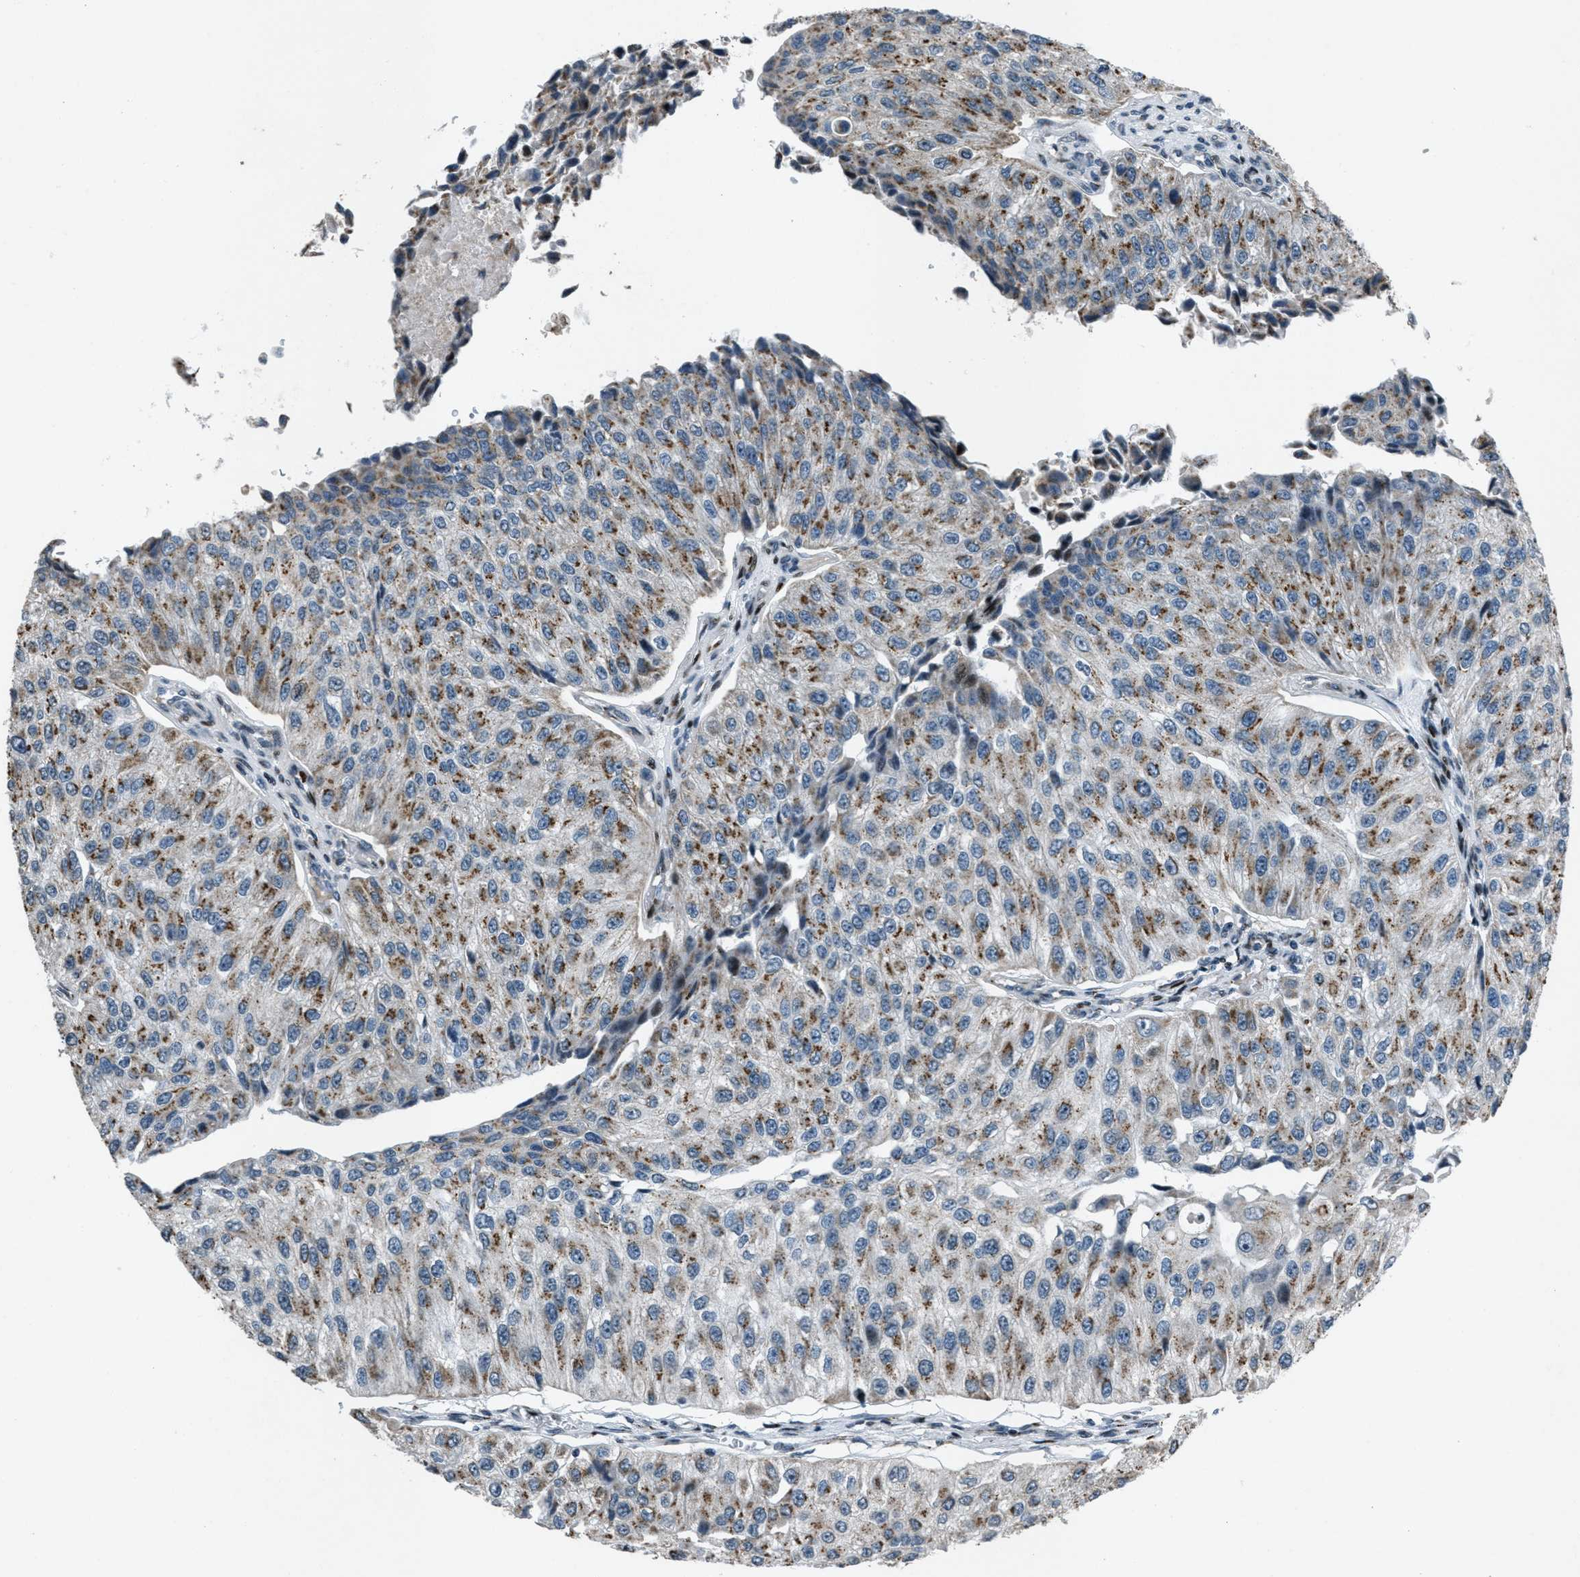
{"staining": {"intensity": "moderate", "quantity": "25%-75%", "location": "cytoplasmic/membranous"}, "tissue": "urothelial cancer", "cell_type": "Tumor cells", "image_type": "cancer", "snomed": [{"axis": "morphology", "description": "Urothelial carcinoma, High grade"}, {"axis": "topography", "description": "Kidney"}, {"axis": "topography", "description": "Urinary bladder"}], "caption": "About 25%-75% of tumor cells in human urothelial cancer show moderate cytoplasmic/membranous protein expression as visualized by brown immunohistochemical staining.", "gene": "GPC6", "patient": {"sex": "male", "age": 77}}